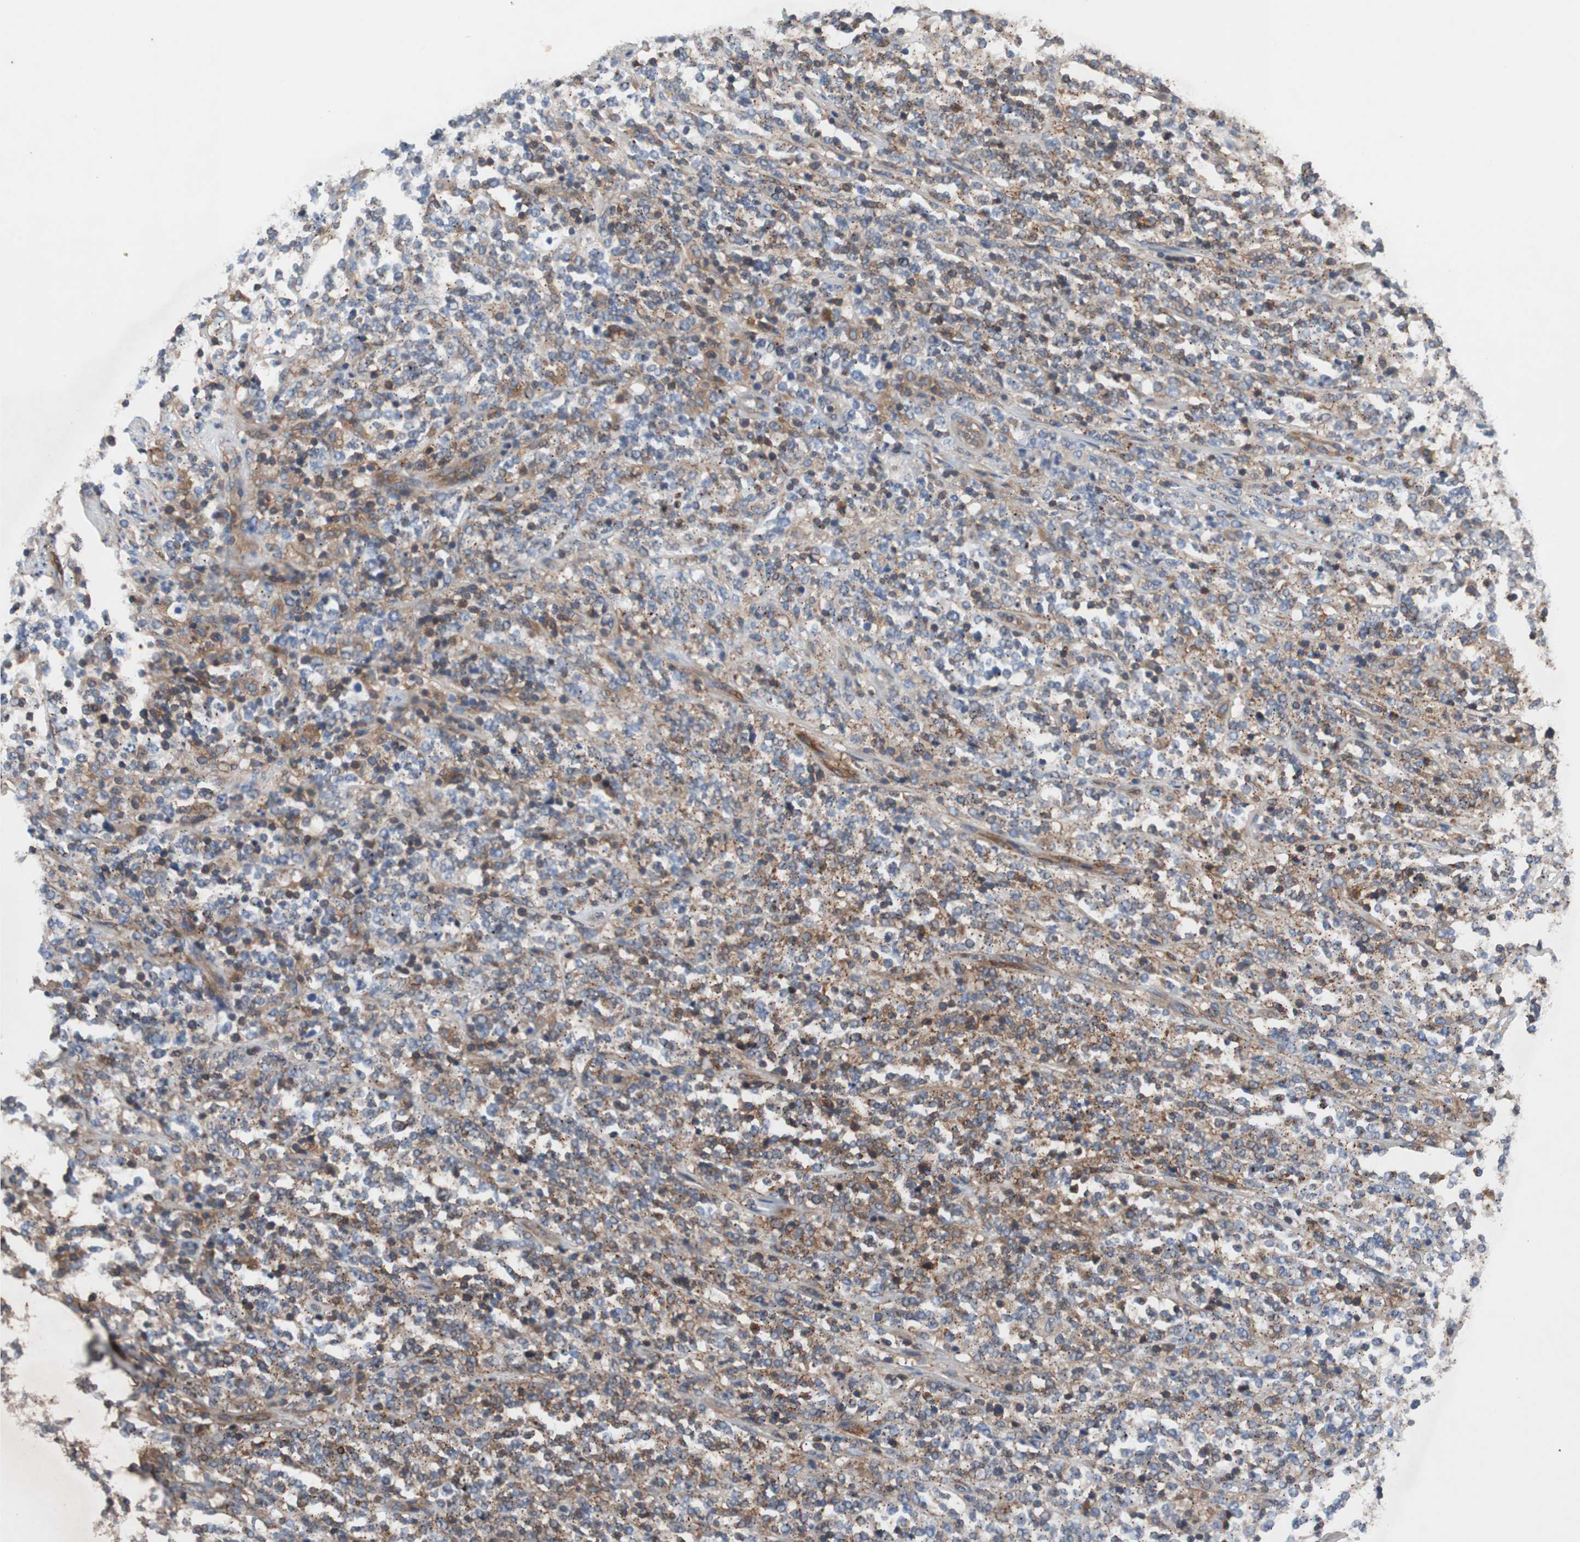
{"staining": {"intensity": "moderate", "quantity": "25%-75%", "location": "cytoplasmic/membranous"}, "tissue": "lymphoma", "cell_type": "Tumor cells", "image_type": "cancer", "snomed": [{"axis": "morphology", "description": "Malignant lymphoma, non-Hodgkin's type, High grade"}, {"axis": "topography", "description": "Soft tissue"}], "caption": "Immunohistochemistry (IHC) of high-grade malignant lymphoma, non-Hodgkin's type exhibits medium levels of moderate cytoplasmic/membranous staining in about 25%-75% of tumor cells. (IHC, brightfield microscopy, high magnification).", "gene": "GYS1", "patient": {"sex": "male", "age": 18}}